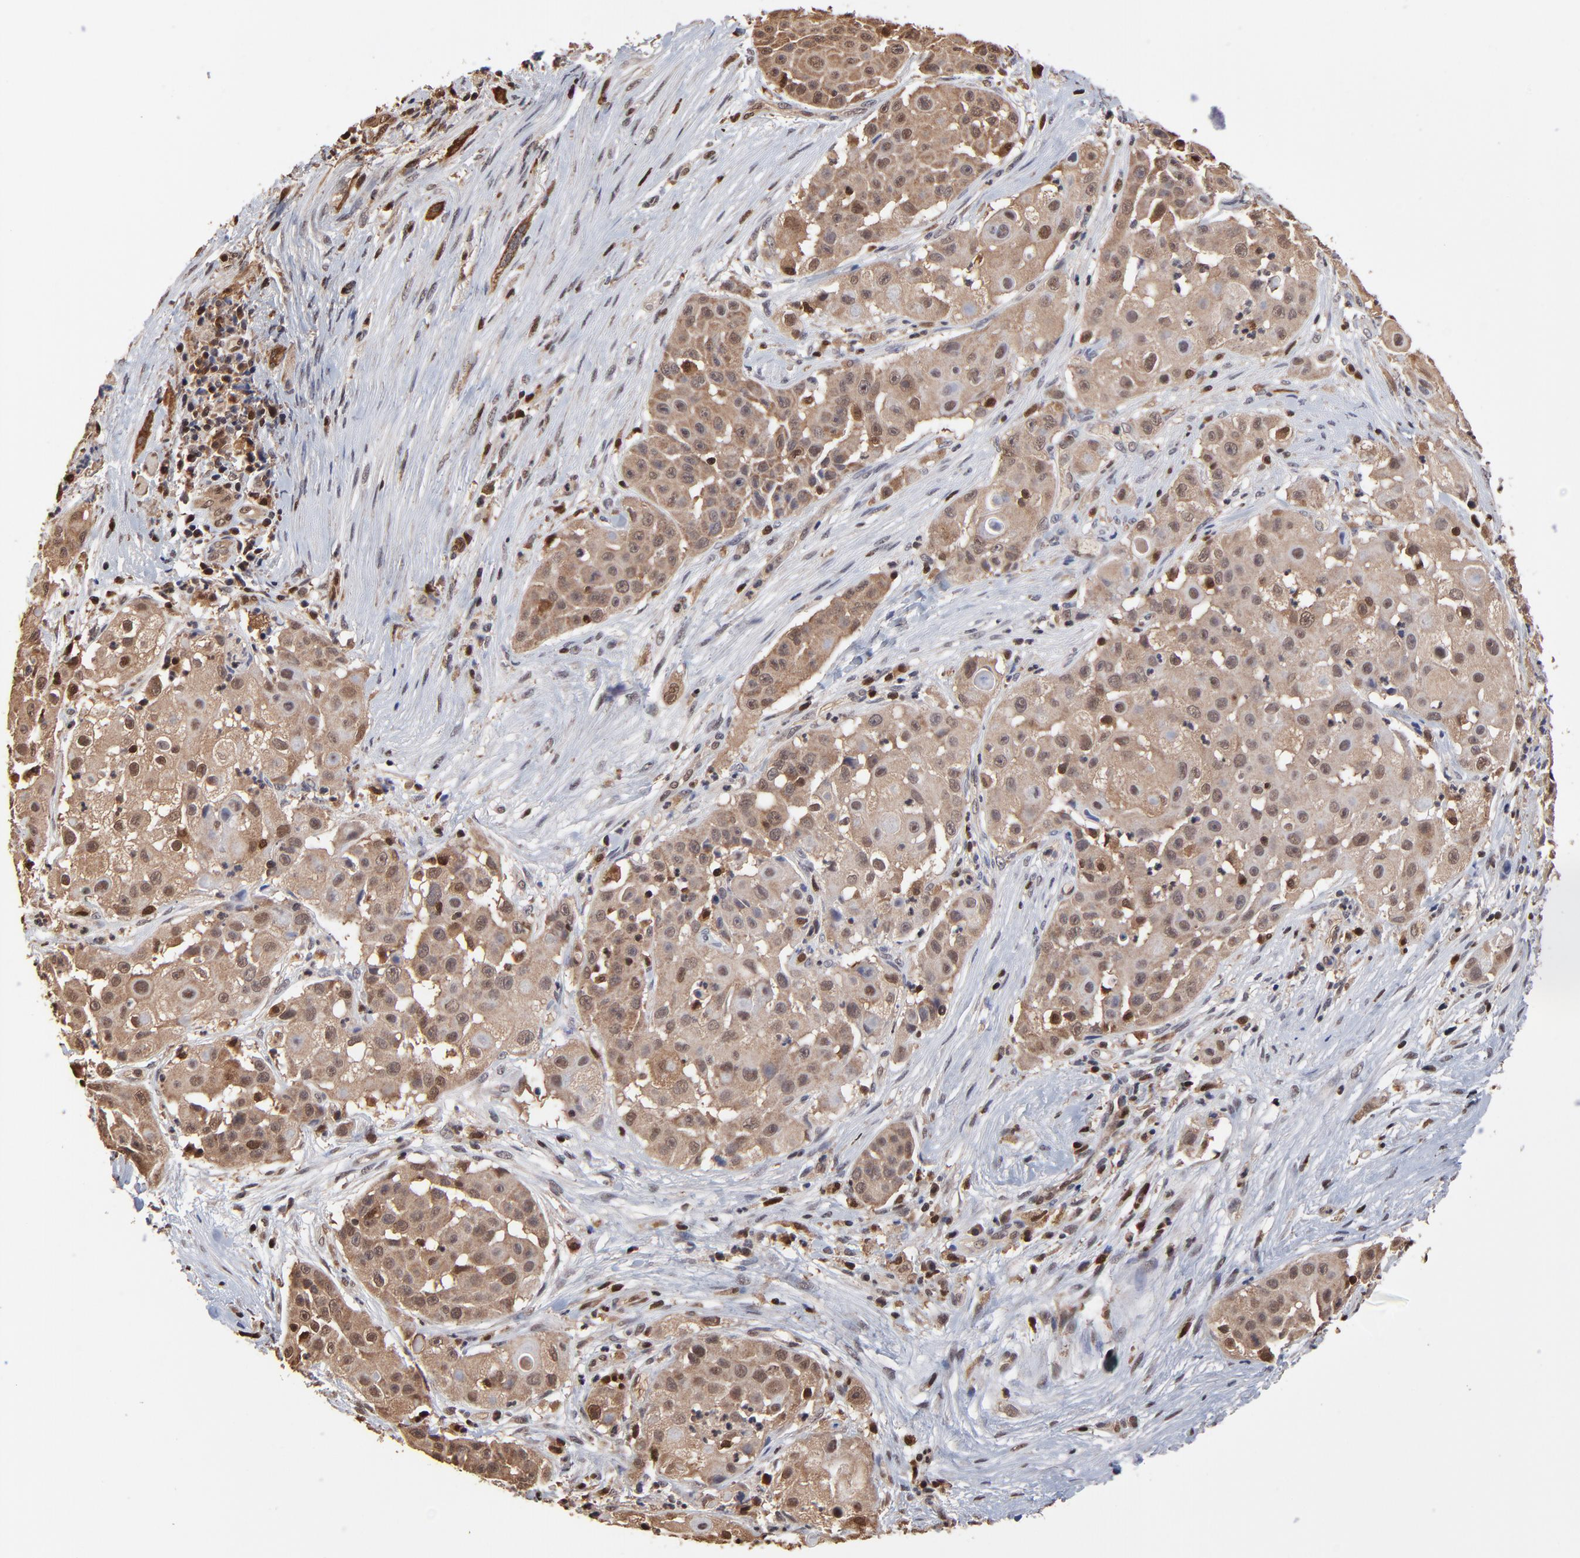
{"staining": {"intensity": "weak", "quantity": "25%-75%", "location": "cytoplasmic/membranous,nuclear"}, "tissue": "skin cancer", "cell_type": "Tumor cells", "image_type": "cancer", "snomed": [{"axis": "morphology", "description": "Squamous cell carcinoma, NOS"}, {"axis": "topography", "description": "Skin"}], "caption": "Skin cancer stained with DAB immunohistochemistry demonstrates low levels of weak cytoplasmic/membranous and nuclear expression in about 25%-75% of tumor cells. The staining was performed using DAB to visualize the protein expression in brown, while the nuclei were stained in blue with hematoxylin (Magnification: 20x).", "gene": "CASP1", "patient": {"sex": "female", "age": 57}}